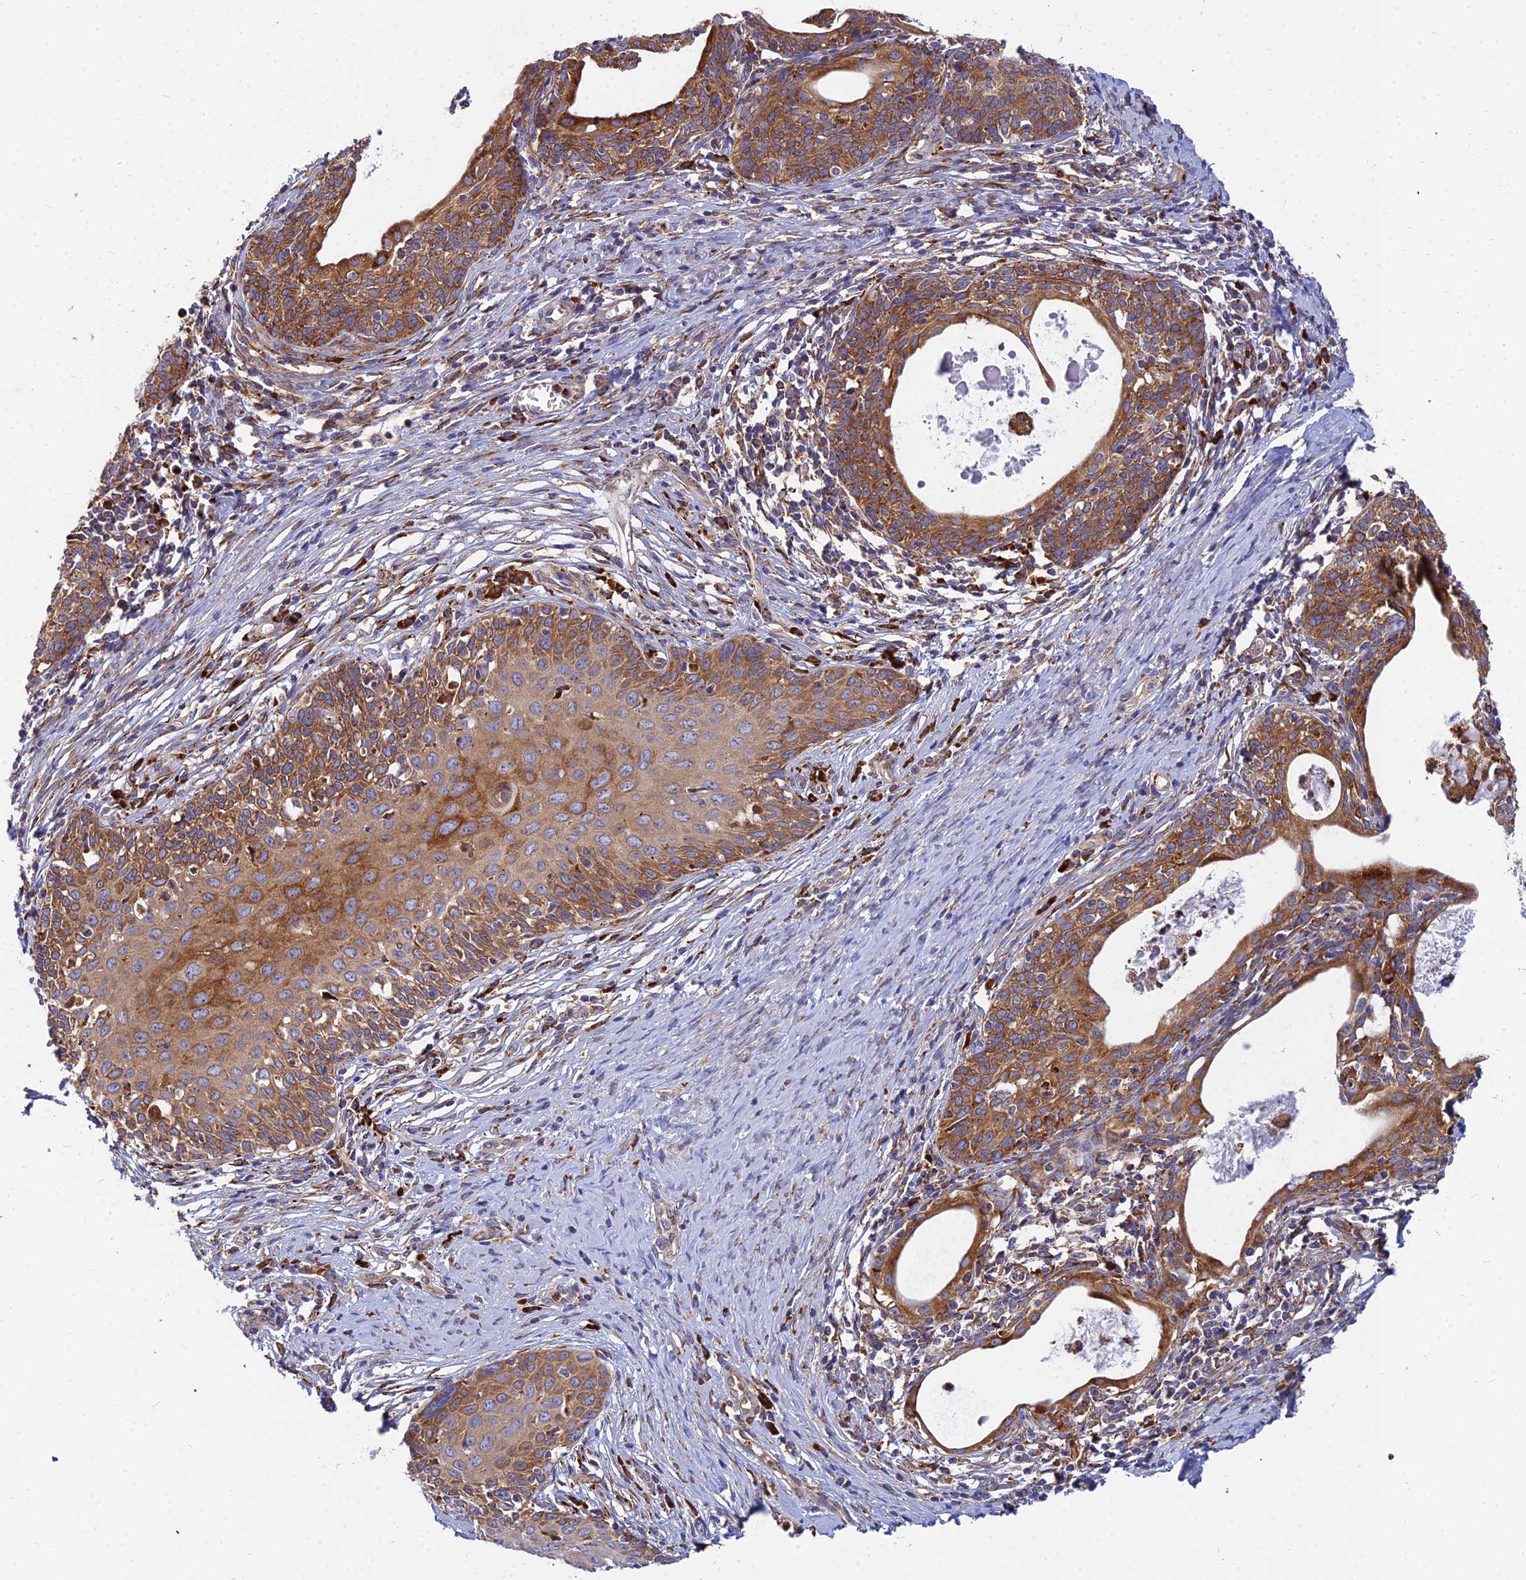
{"staining": {"intensity": "moderate", "quantity": ">75%", "location": "cytoplasmic/membranous"}, "tissue": "cervical cancer", "cell_type": "Tumor cells", "image_type": "cancer", "snomed": [{"axis": "morphology", "description": "Squamous cell carcinoma, NOS"}, {"axis": "topography", "description": "Cervix"}], "caption": "A micrograph of human cervical cancer (squamous cell carcinoma) stained for a protein demonstrates moderate cytoplasmic/membranous brown staining in tumor cells.", "gene": "CCT6B", "patient": {"sex": "female", "age": 52}}